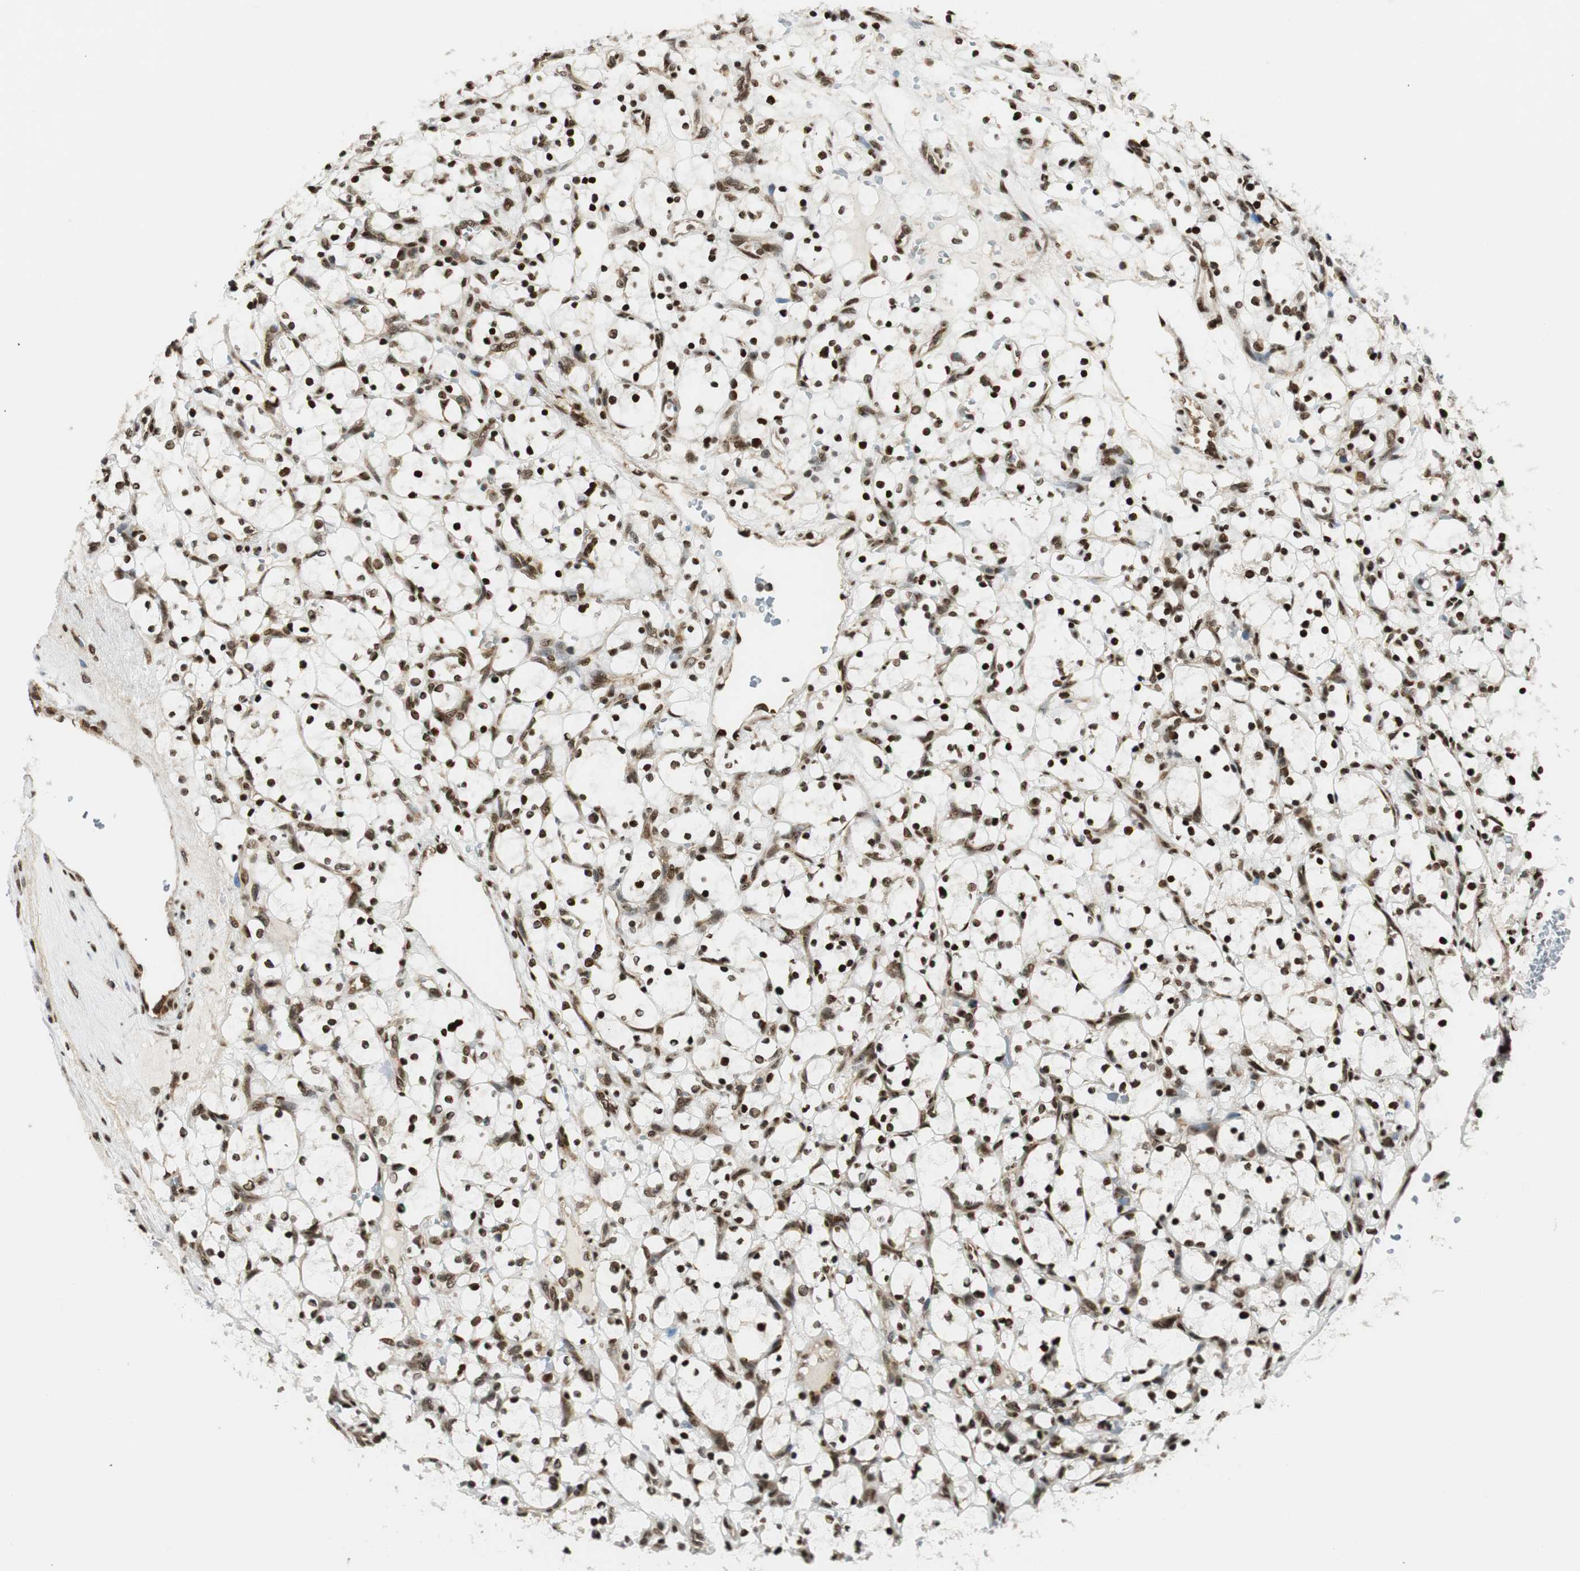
{"staining": {"intensity": "strong", "quantity": ">75%", "location": "nuclear"}, "tissue": "renal cancer", "cell_type": "Tumor cells", "image_type": "cancer", "snomed": [{"axis": "morphology", "description": "Adenocarcinoma, NOS"}, {"axis": "topography", "description": "Kidney"}], "caption": "Tumor cells show high levels of strong nuclear expression in approximately >75% of cells in renal cancer (adenocarcinoma). (DAB (3,3'-diaminobenzidine) = brown stain, brightfield microscopy at high magnification).", "gene": "RING1", "patient": {"sex": "female", "age": 69}}